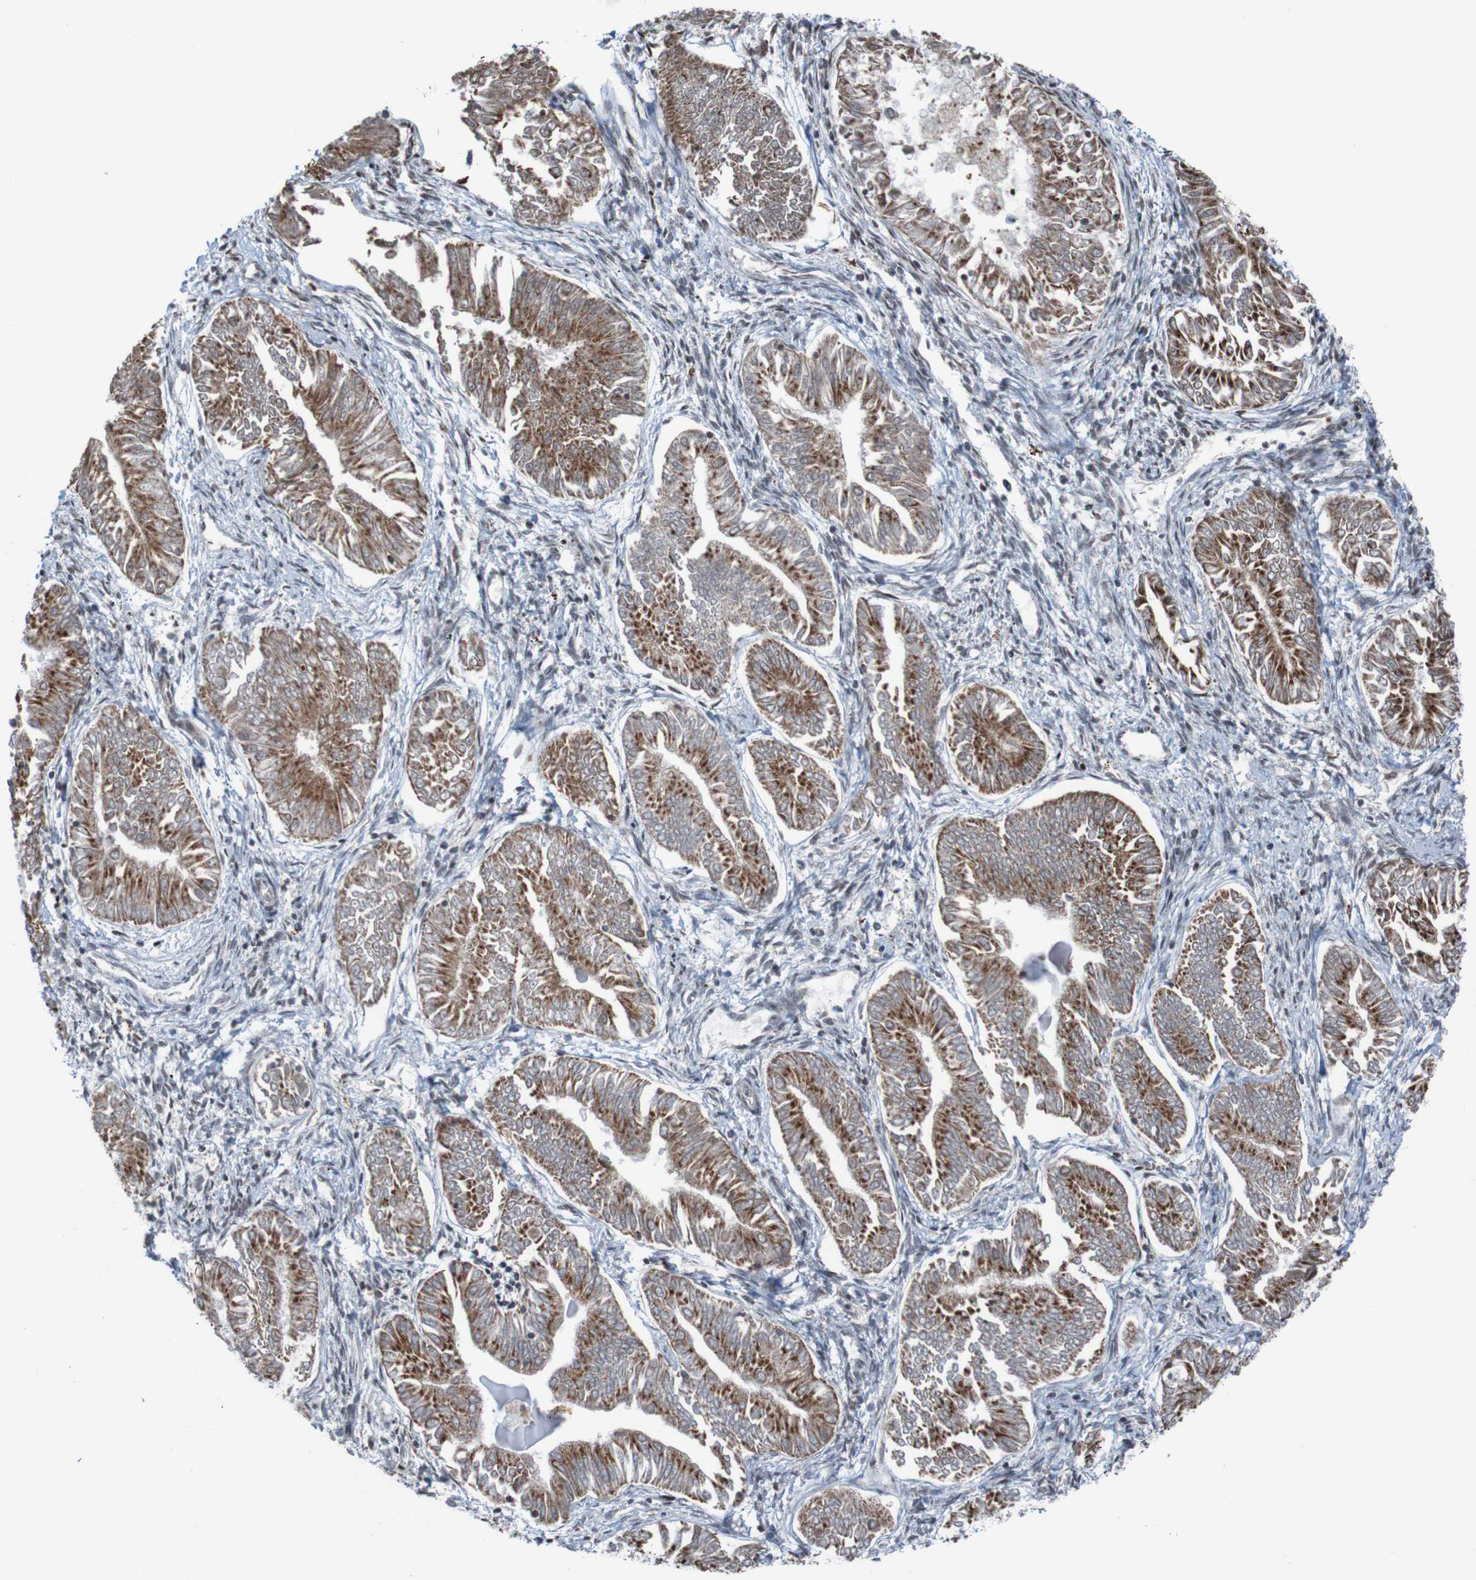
{"staining": {"intensity": "strong", "quantity": ">75%", "location": "cytoplasmic/membranous"}, "tissue": "endometrial cancer", "cell_type": "Tumor cells", "image_type": "cancer", "snomed": [{"axis": "morphology", "description": "Adenocarcinoma, NOS"}, {"axis": "topography", "description": "Endometrium"}], "caption": "Endometrial cancer stained for a protein shows strong cytoplasmic/membranous positivity in tumor cells.", "gene": "UNG", "patient": {"sex": "female", "age": 53}}